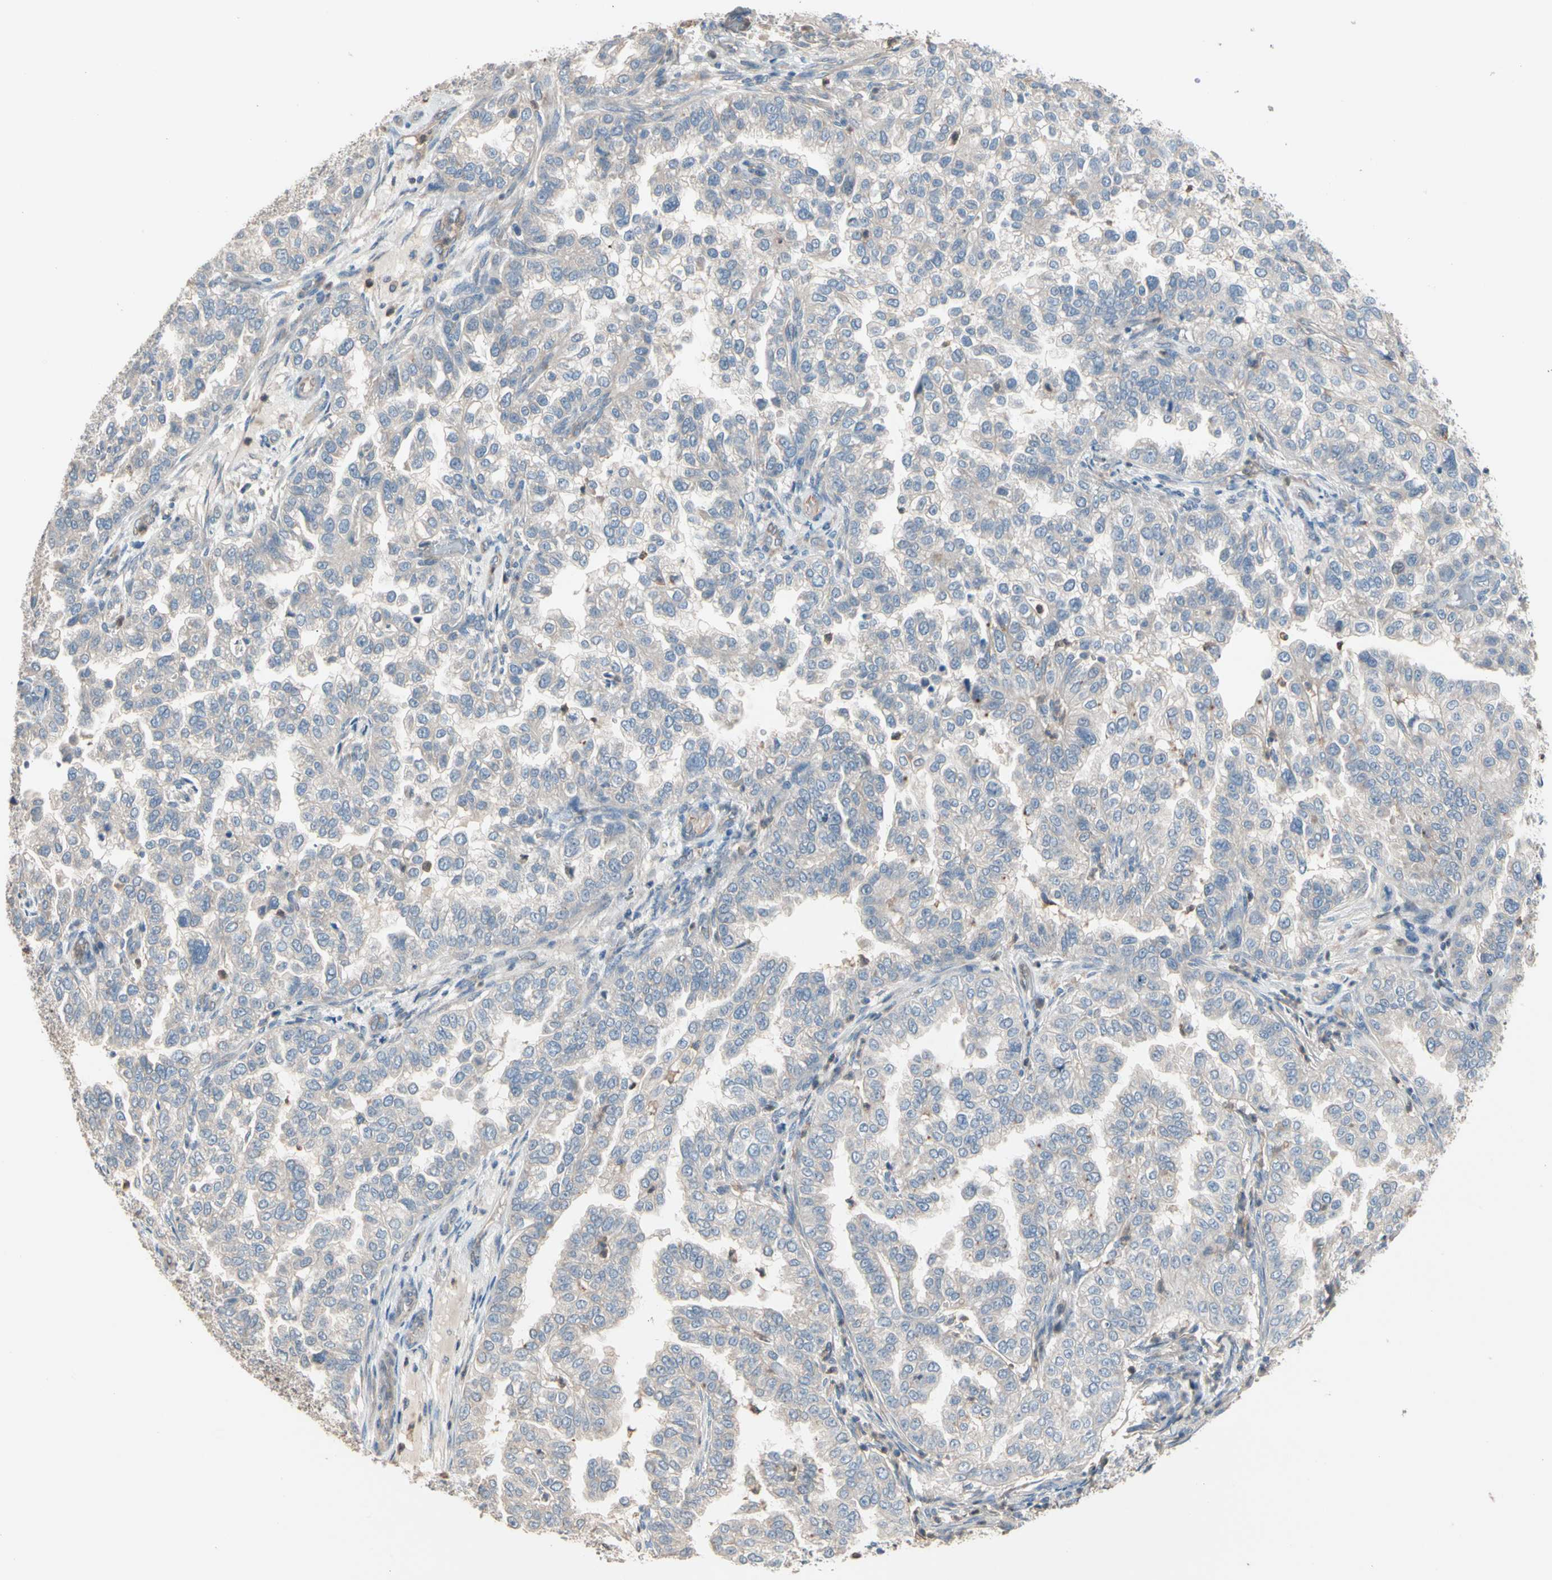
{"staining": {"intensity": "negative", "quantity": "none", "location": "none"}, "tissue": "endometrial cancer", "cell_type": "Tumor cells", "image_type": "cancer", "snomed": [{"axis": "morphology", "description": "Adenocarcinoma, NOS"}, {"axis": "topography", "description": "Endometrium"}], "caption": "The IHC photomicrograph has no significant positivity in tumor cells of endometrial cancer tissue.", "gene": "BBOX1", "patient": {"sex": "female", "age": 85}}